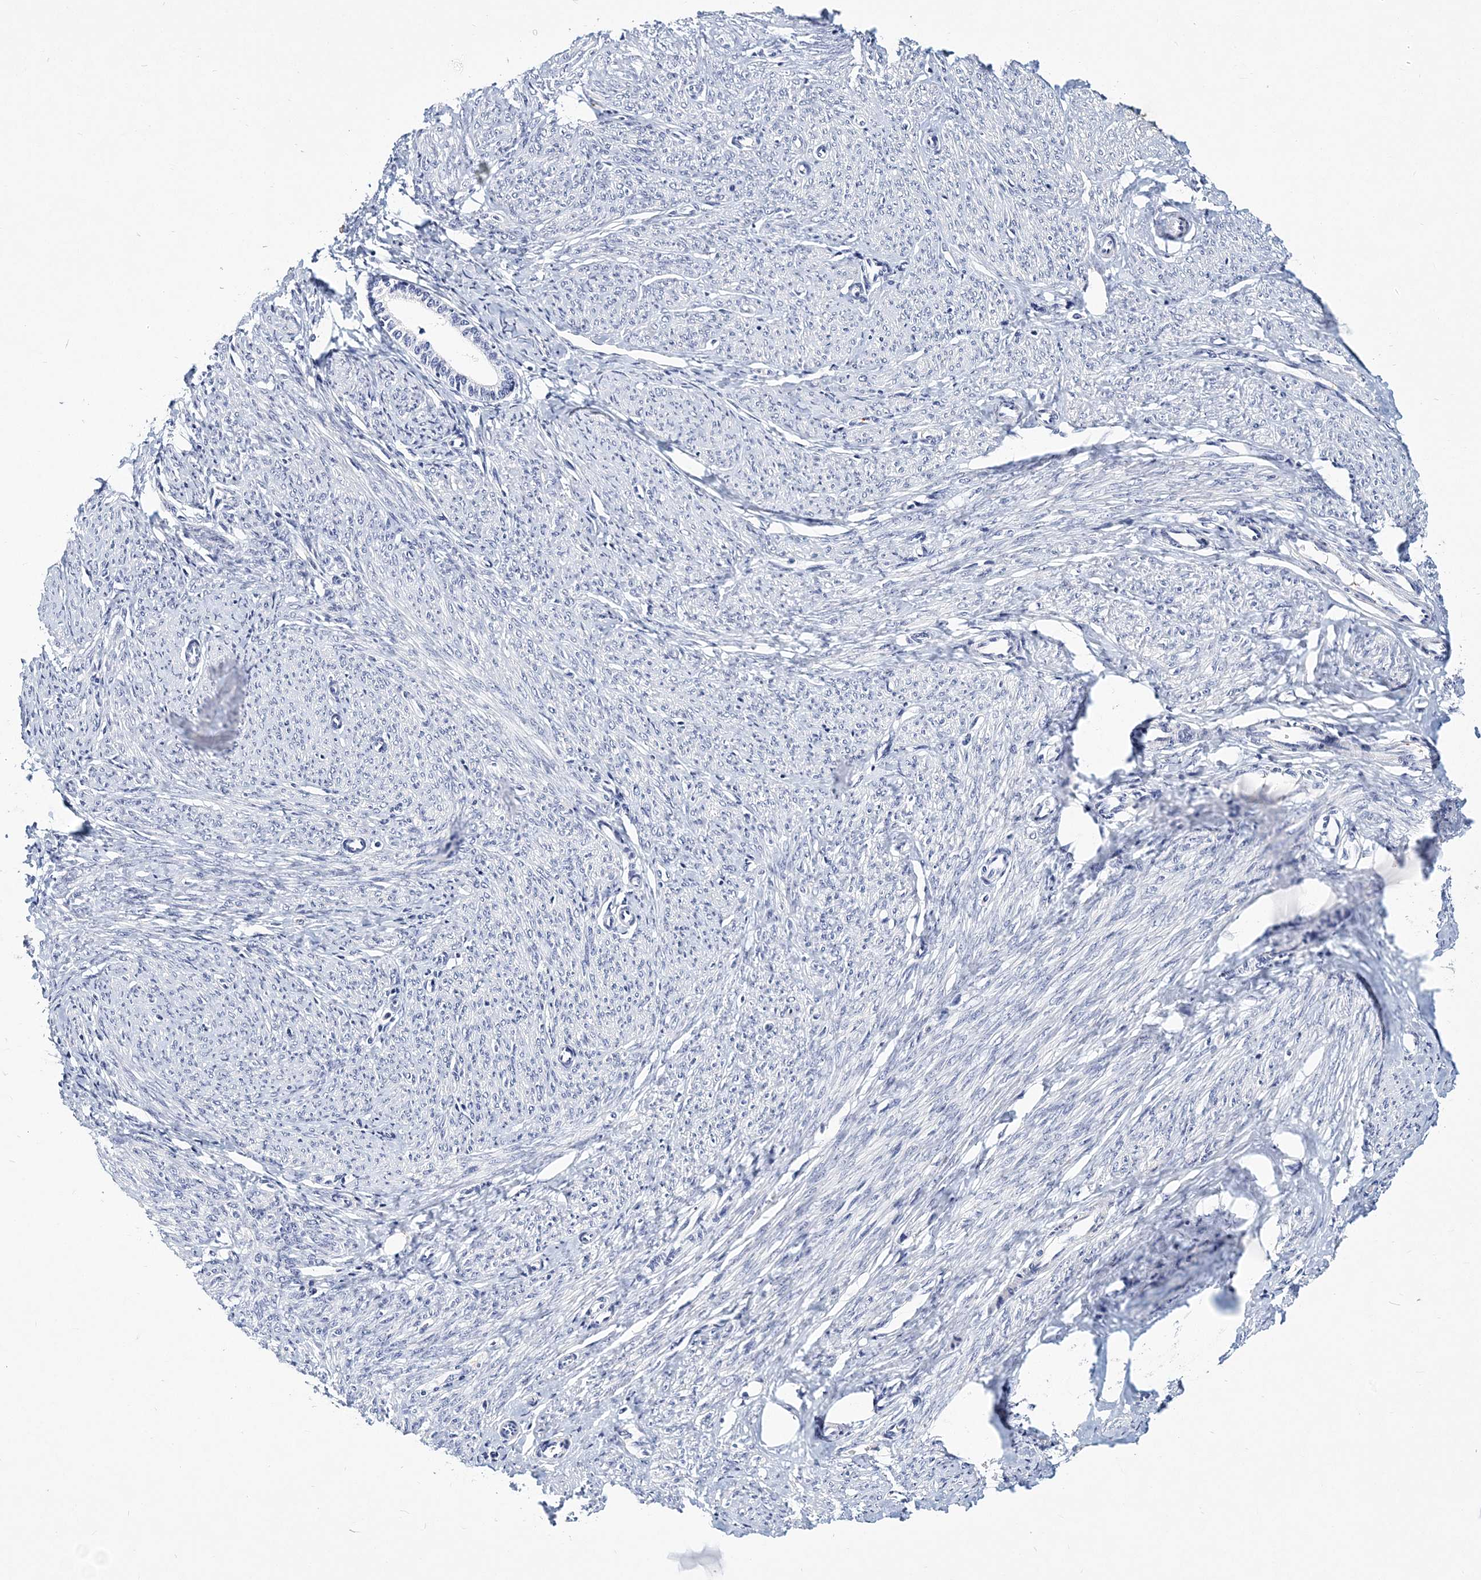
{"staining": {"intensity": "moderate", "quantity": "<25%", "location": "cytoplasmic/membranous"}, "tissue": "endometrium", "cell_type": "Cells in endometrial stroma", "image_type": "normal", "snomed": [{"axis": "morphology", "description": "Normal tissue, NOS"}, {"axis": "topography", "description": "Endometrium"}], "caption": "Protein analysis of normal endometrium exhibits moderate cytoplasmic/membranous positivity in about <25% of cells in endometrial stroma.", "gene": "ITGA2B", "patient": {"sex": "female", "age": 72}}